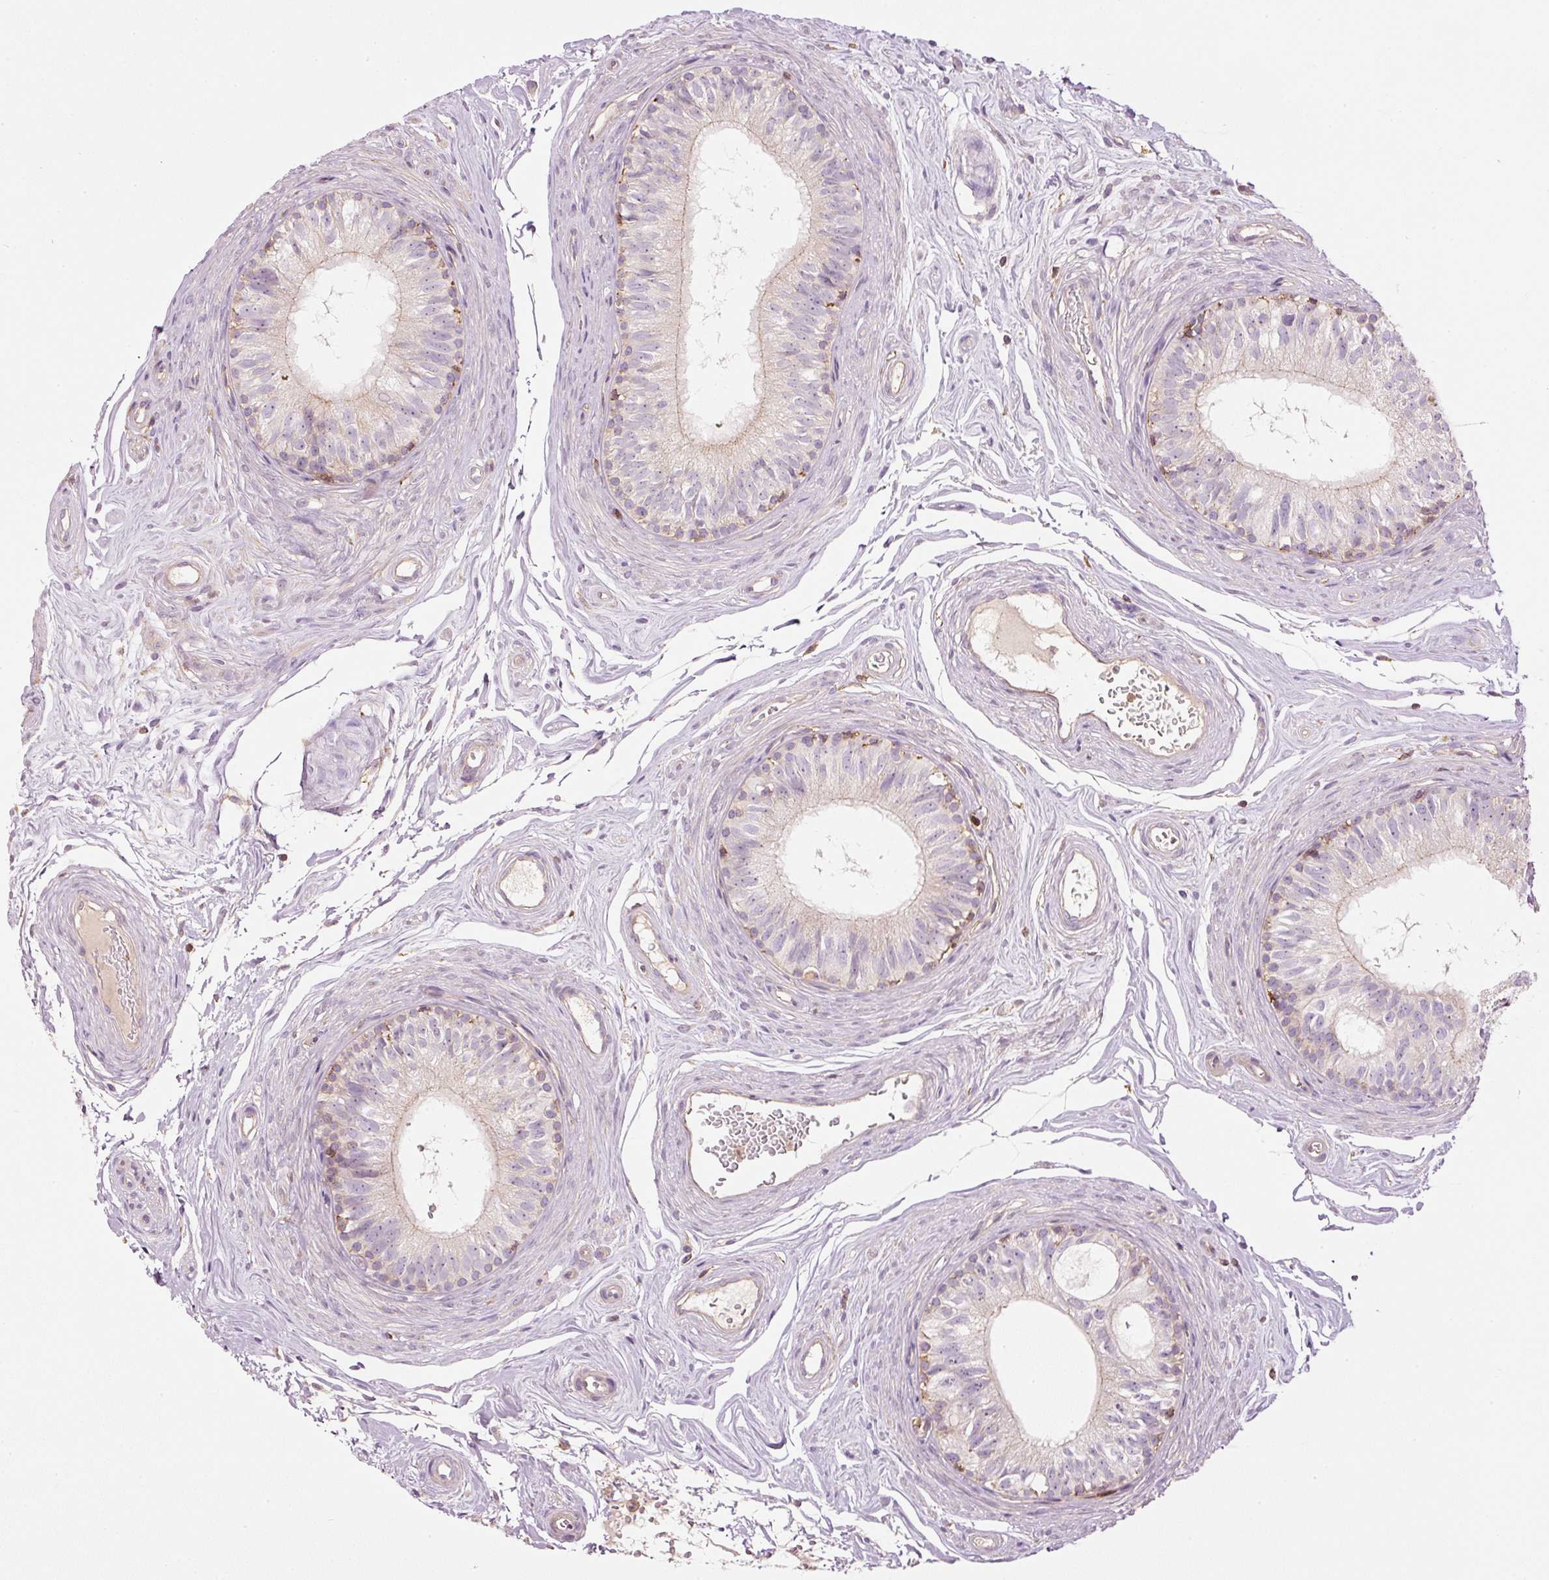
{"staining": {"intensity": "negative", "quantity": "none", "location": "none"}, "tissue": "epididymis", "cell_type": "Glandular cells", "image_type": "normal", "snomed": [{"axis": "morphology", "description": "Normal tissue, NOS"}, {"axis": "topography", "description": "Epididymis"}], "caption": "Epididymis stained for a protein using immunohistochemistry (IHC) demonstrates no expression glandular cells.", "gene": "SIPA1", "patient": {"sex": "male", "age": 45}}